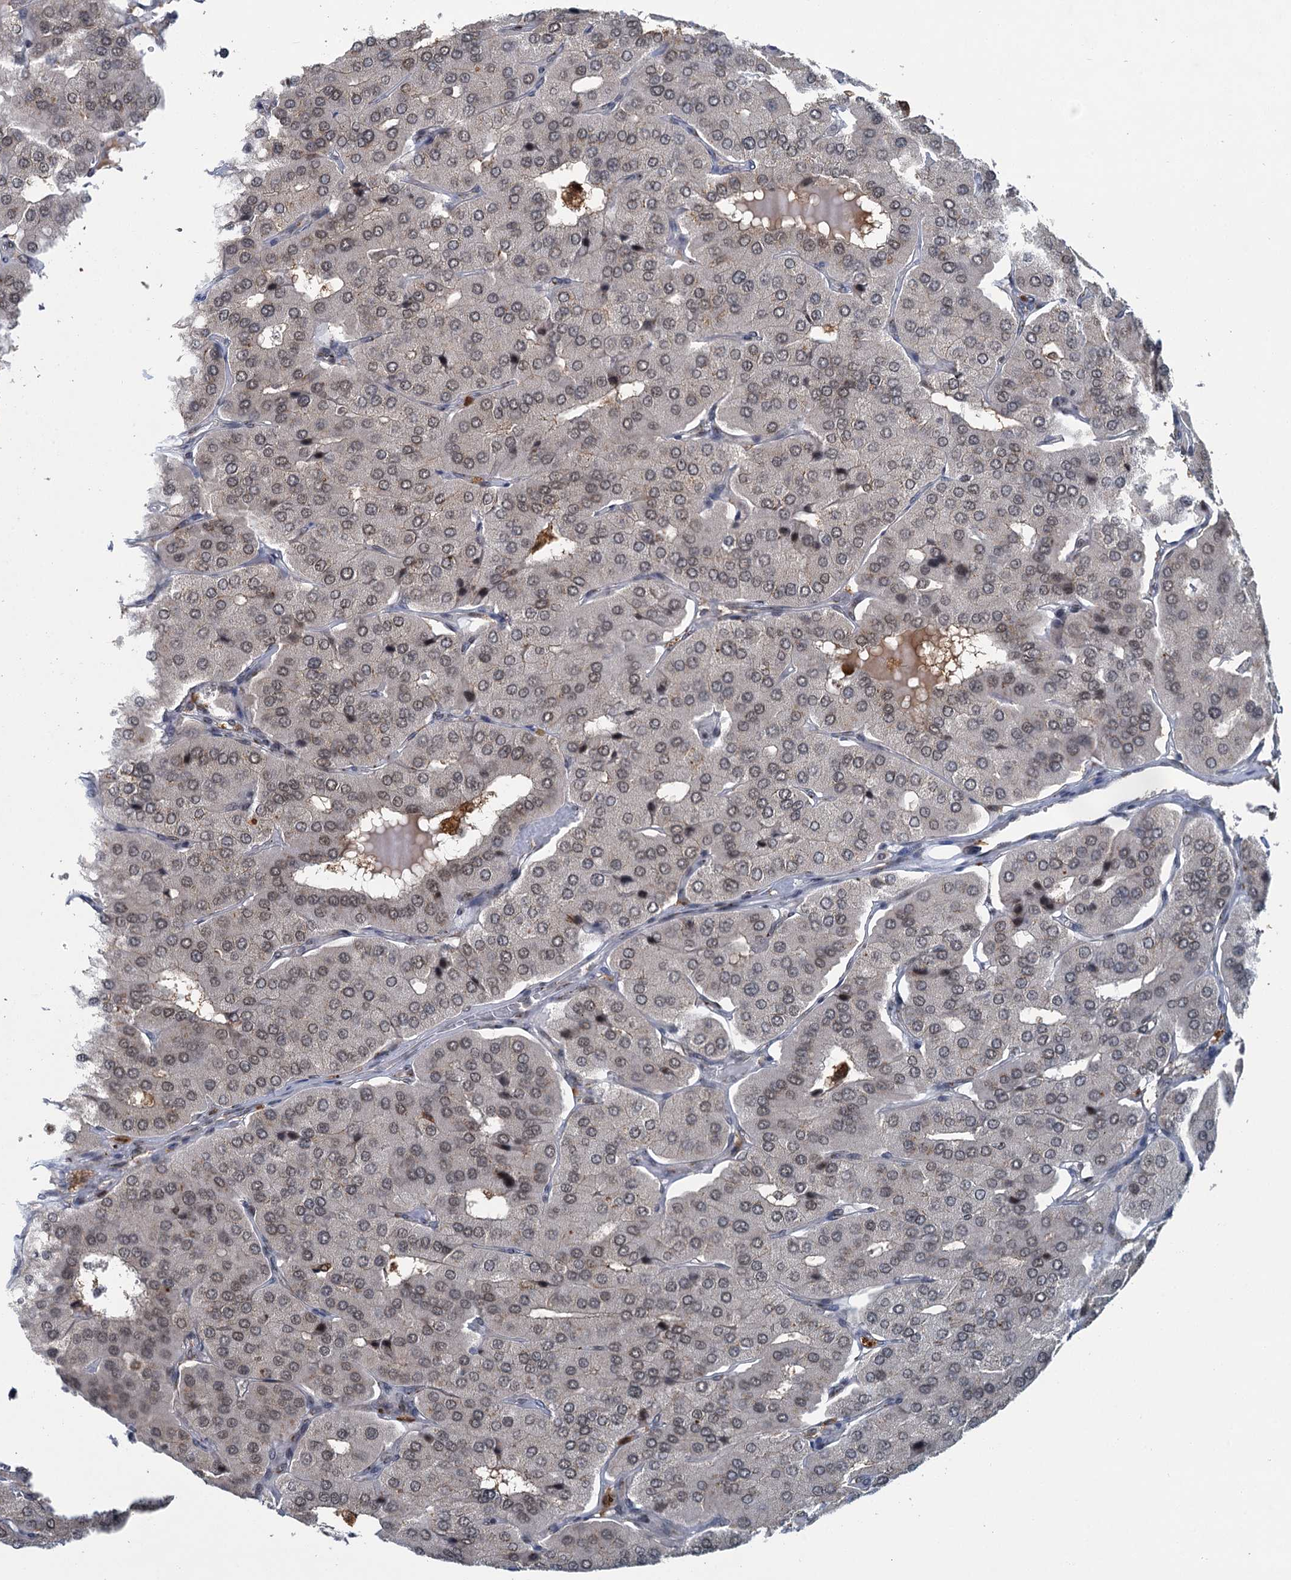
{"staining": {"intensity": "weak", "quantity": "25%-75%", "location": "nuclear"}, "tissue": "parathyroid gland", "cell_type": "Glandular cells", "image_type": "normal", "snomed": [{"axis": "morphology", "description": "Normal tissue, NOS"}, {"axis": "morphology", "description": "Adenoma, NOS"}, {"axis": "topography", "description": "Parathyroid gland"}], "caption": "Immunohistochemistry (IHC) histopathology image of unremarkable parathyroid gland: human parathyroid gland stained using immunohistochemistry (IHC) demonstrates low levels of weak protein expression localized specifically in the nuclear of glandular cells, appearing as a nuclear brown color.", "gene": "PPHLN1", "patient": {"sex": "female", "age": 86}}